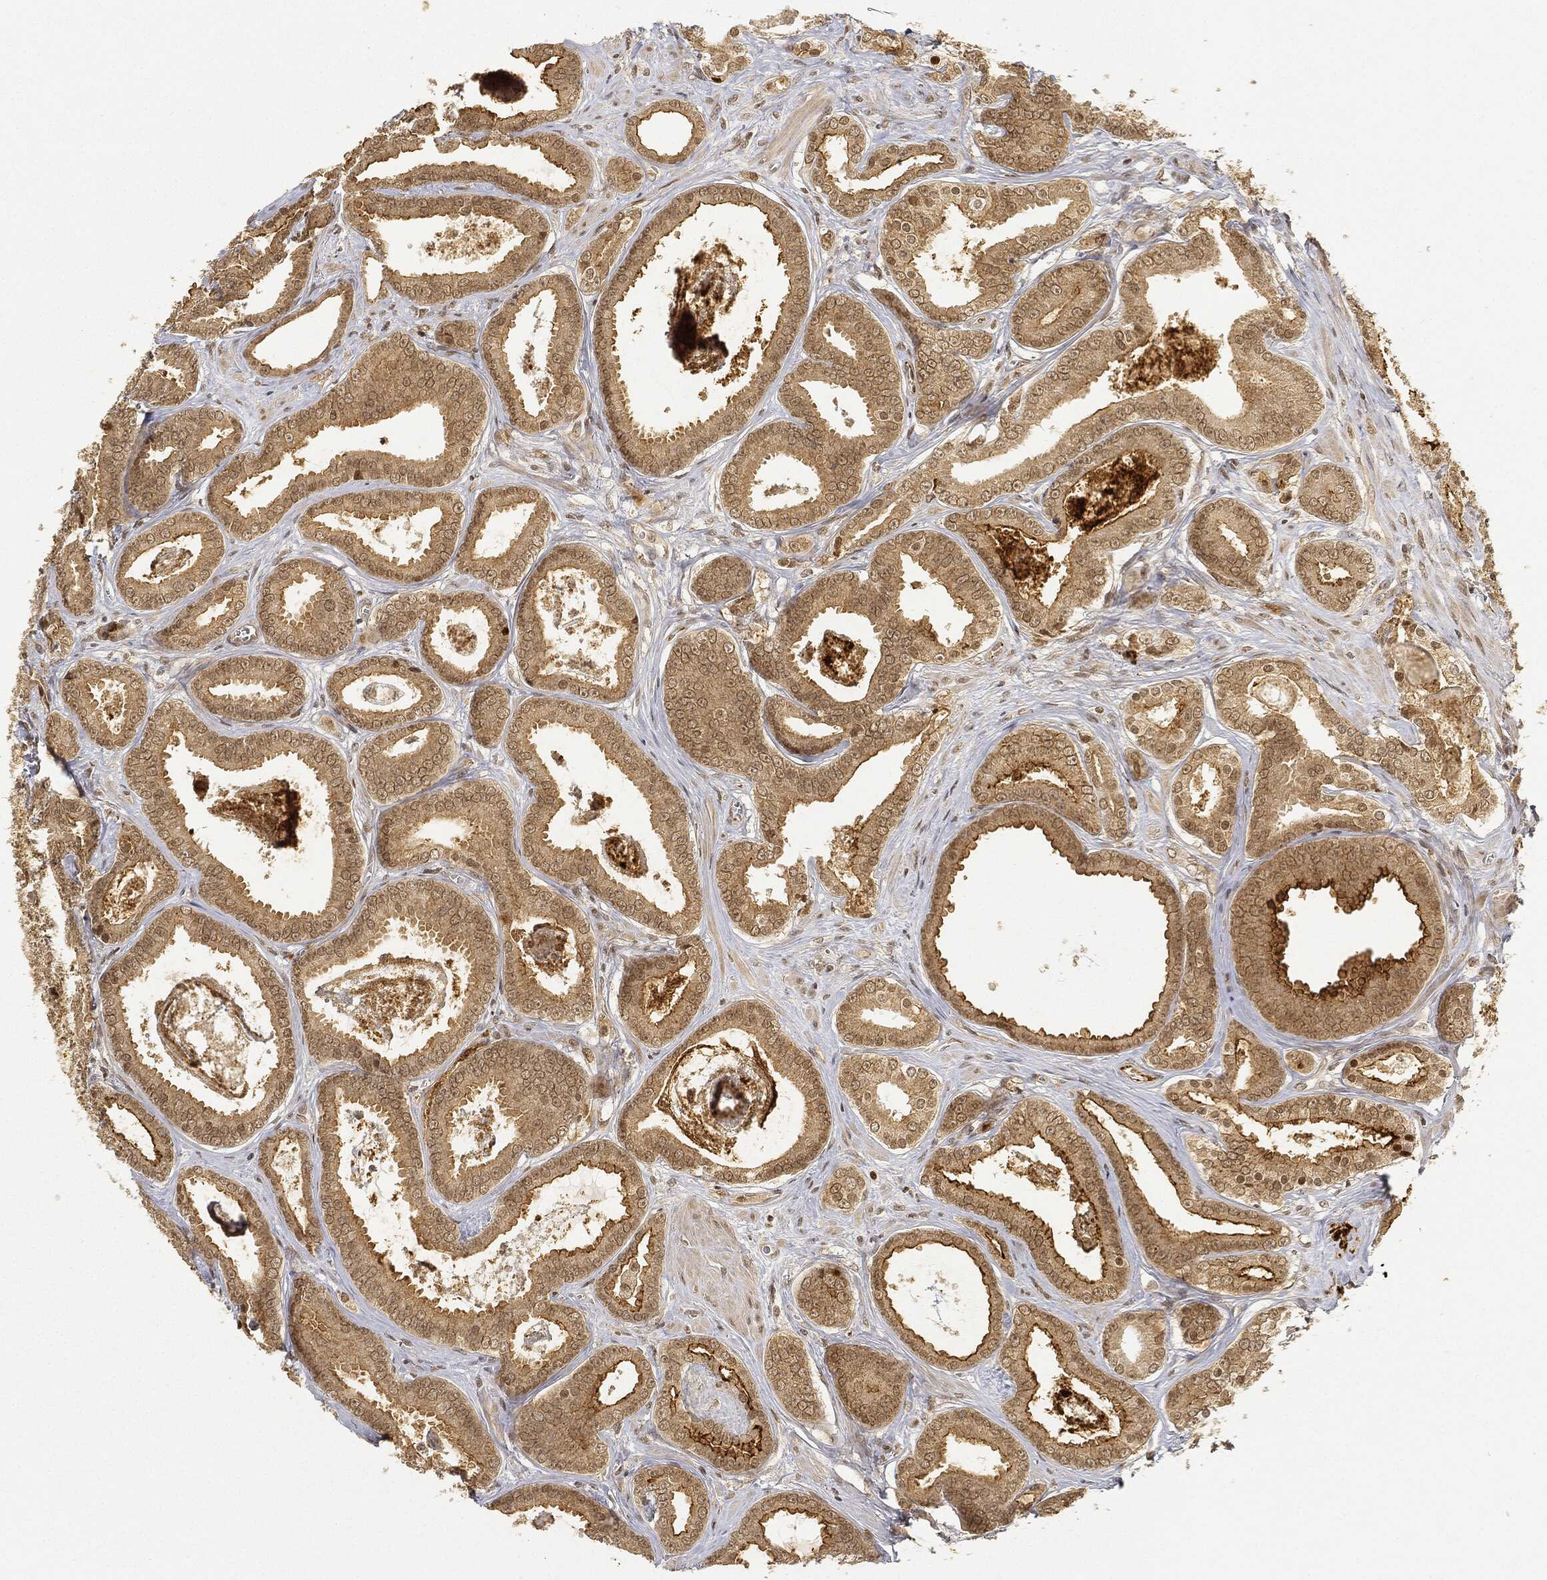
{"staining": {"intensity": "strong", "quantity": "25%-75%", "location": "cytoplasmic/membranous"}, "tissue": "prostate cancer", "cell_type": "Tumor cells", "image_type": "cancer", "snomed": [{"axis": "morphology", "description": "Adenocarcinoma, NOS"}, {"axis": "topography", "description": "Prostate"}], "caption": "Approximately 25%-75% of tumor cells in prostate cancer (adenocarcinoma) reveal strong cytoplasmic/membranous protein positivity as visualized by brown immunohistochemical staining.", "gene": "CIB1", "patient": {"sex": "male", "age": 61}}